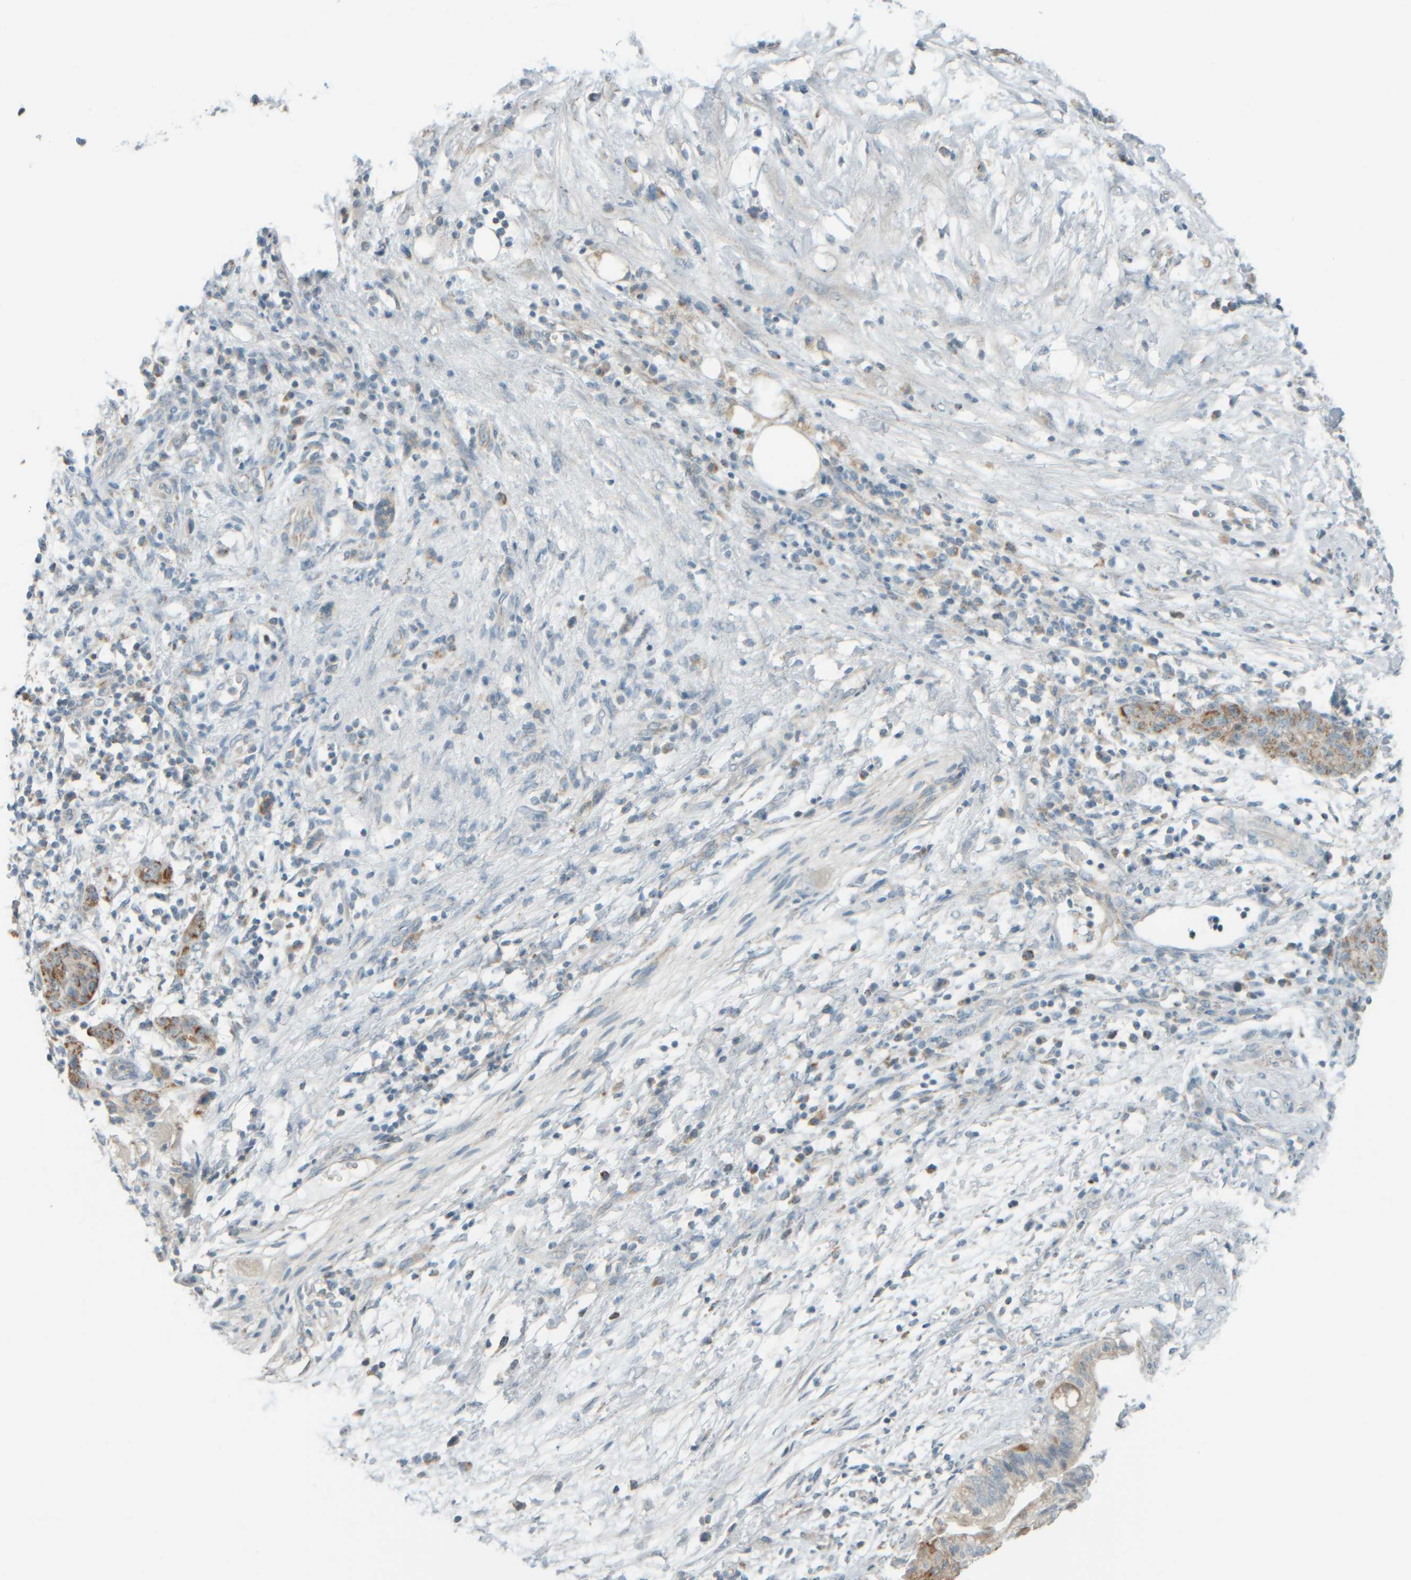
{"staining": {"intensity": "weak", "quantity": "25%-75%", "location": "cytoplasmic/membranous"}, "tissue": "pancreatic cancer", "cell_type": "Tumor cells", "image_type": "cancer", "snomed": [{"axis": "morphology", "description": "Adenocarcinoma, NOS"}, {"axis": "topography", "description": "Pancreas"}], "caption": "Human pancreatic cancer (adenocarcinoma) stained with a protein marker demonstrates weak staining in tumor cells.", "gene": "PTGES3L-AARSD1", "patient": {"sex": "female", "age": 78}}